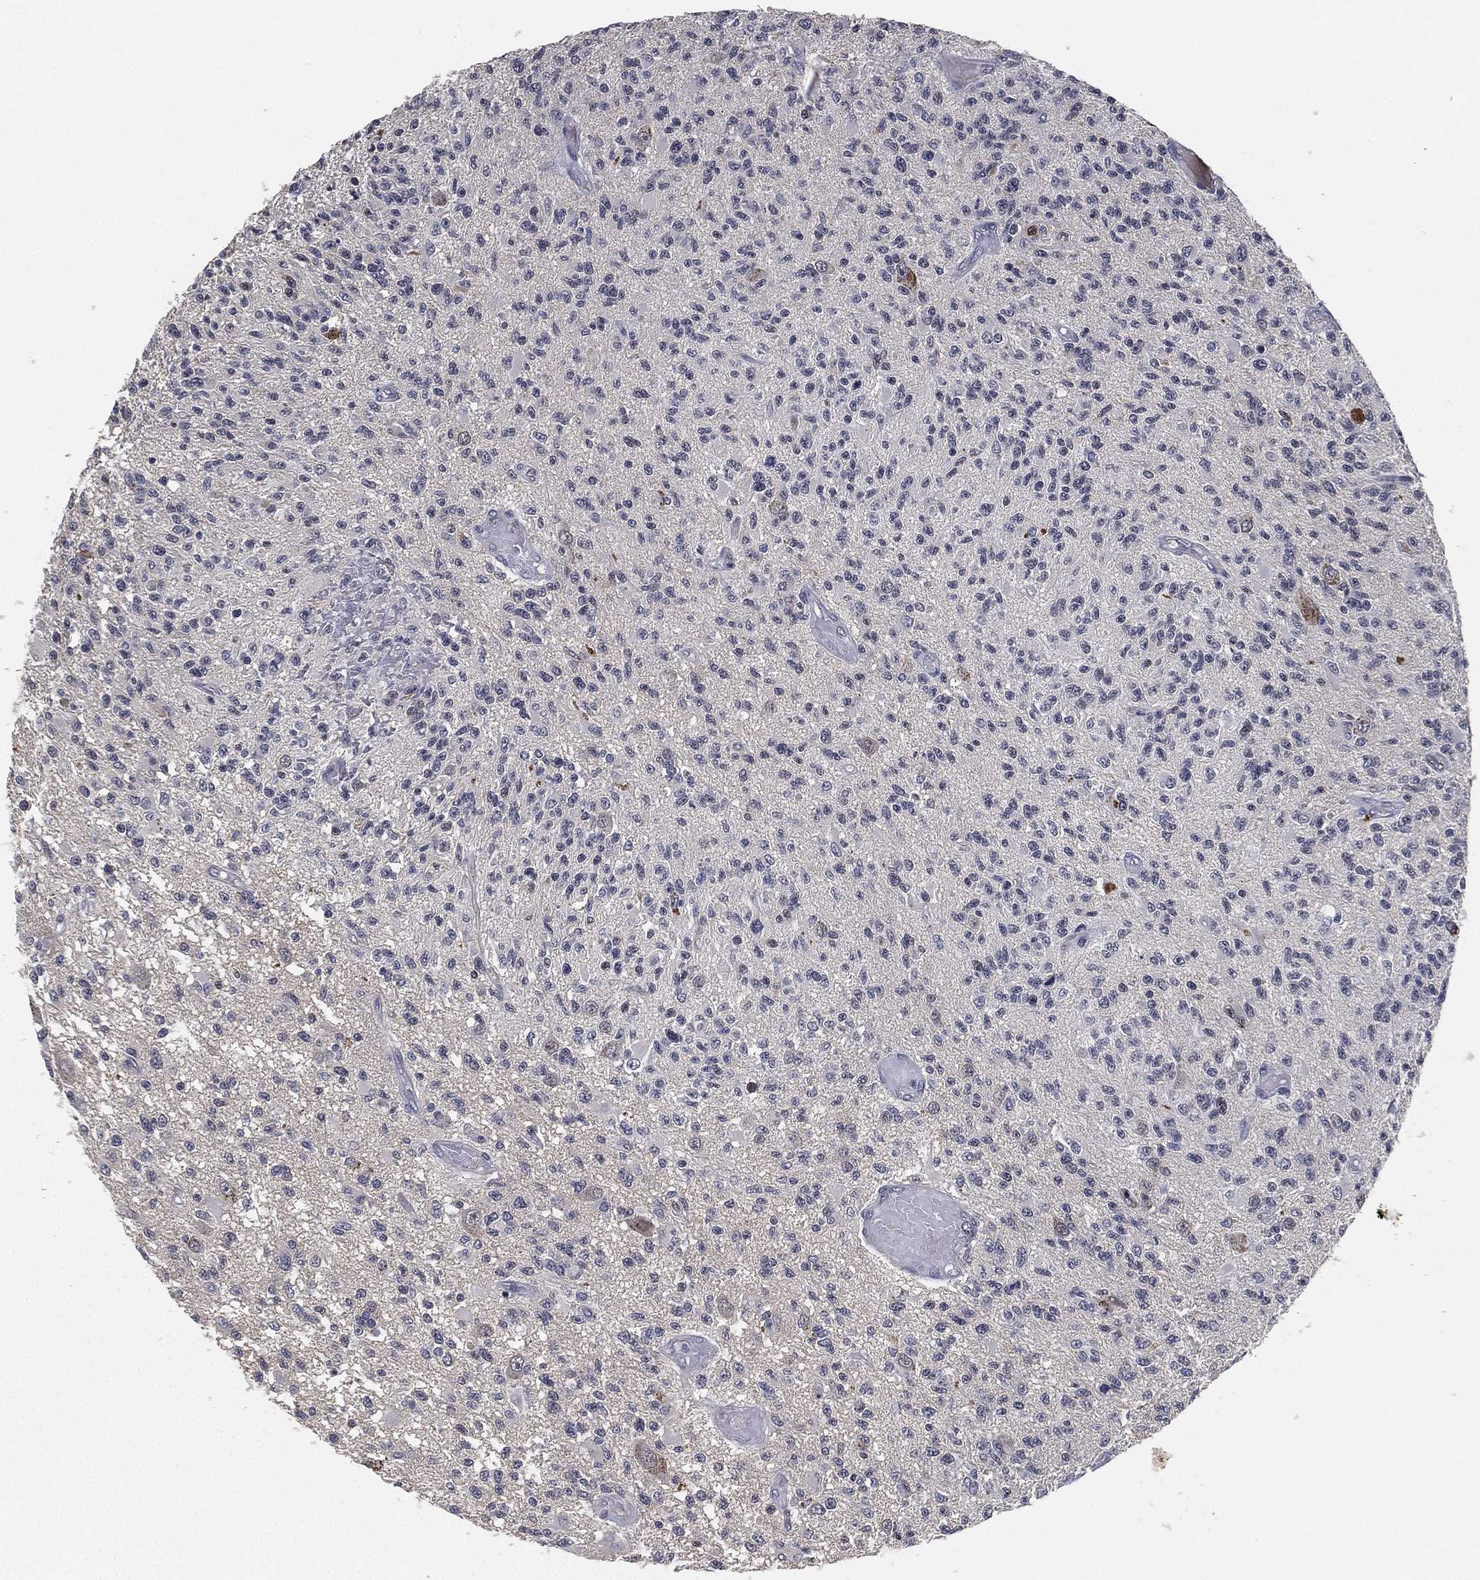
{"staining": {"intensity": "negative", "quantity": "none", "location": "none"}, "tissue": "glioma", "cell_type": "Tumor cells", "image_type": "cancer", "snomed": [{"axis": "morphology", "description": "Glioma, malignant, High grade"}, {"axis": "topography", "description": "Brain"}], "caption": "Immunohistochemistry photomicrograph of neoplastic tissue: human malignant glioma (high-grade) stained with DAB reveals no significant protein positivity in tumor cells.", "gene": "CFAP251", "patient": {"sex": "female", "age": 63}}